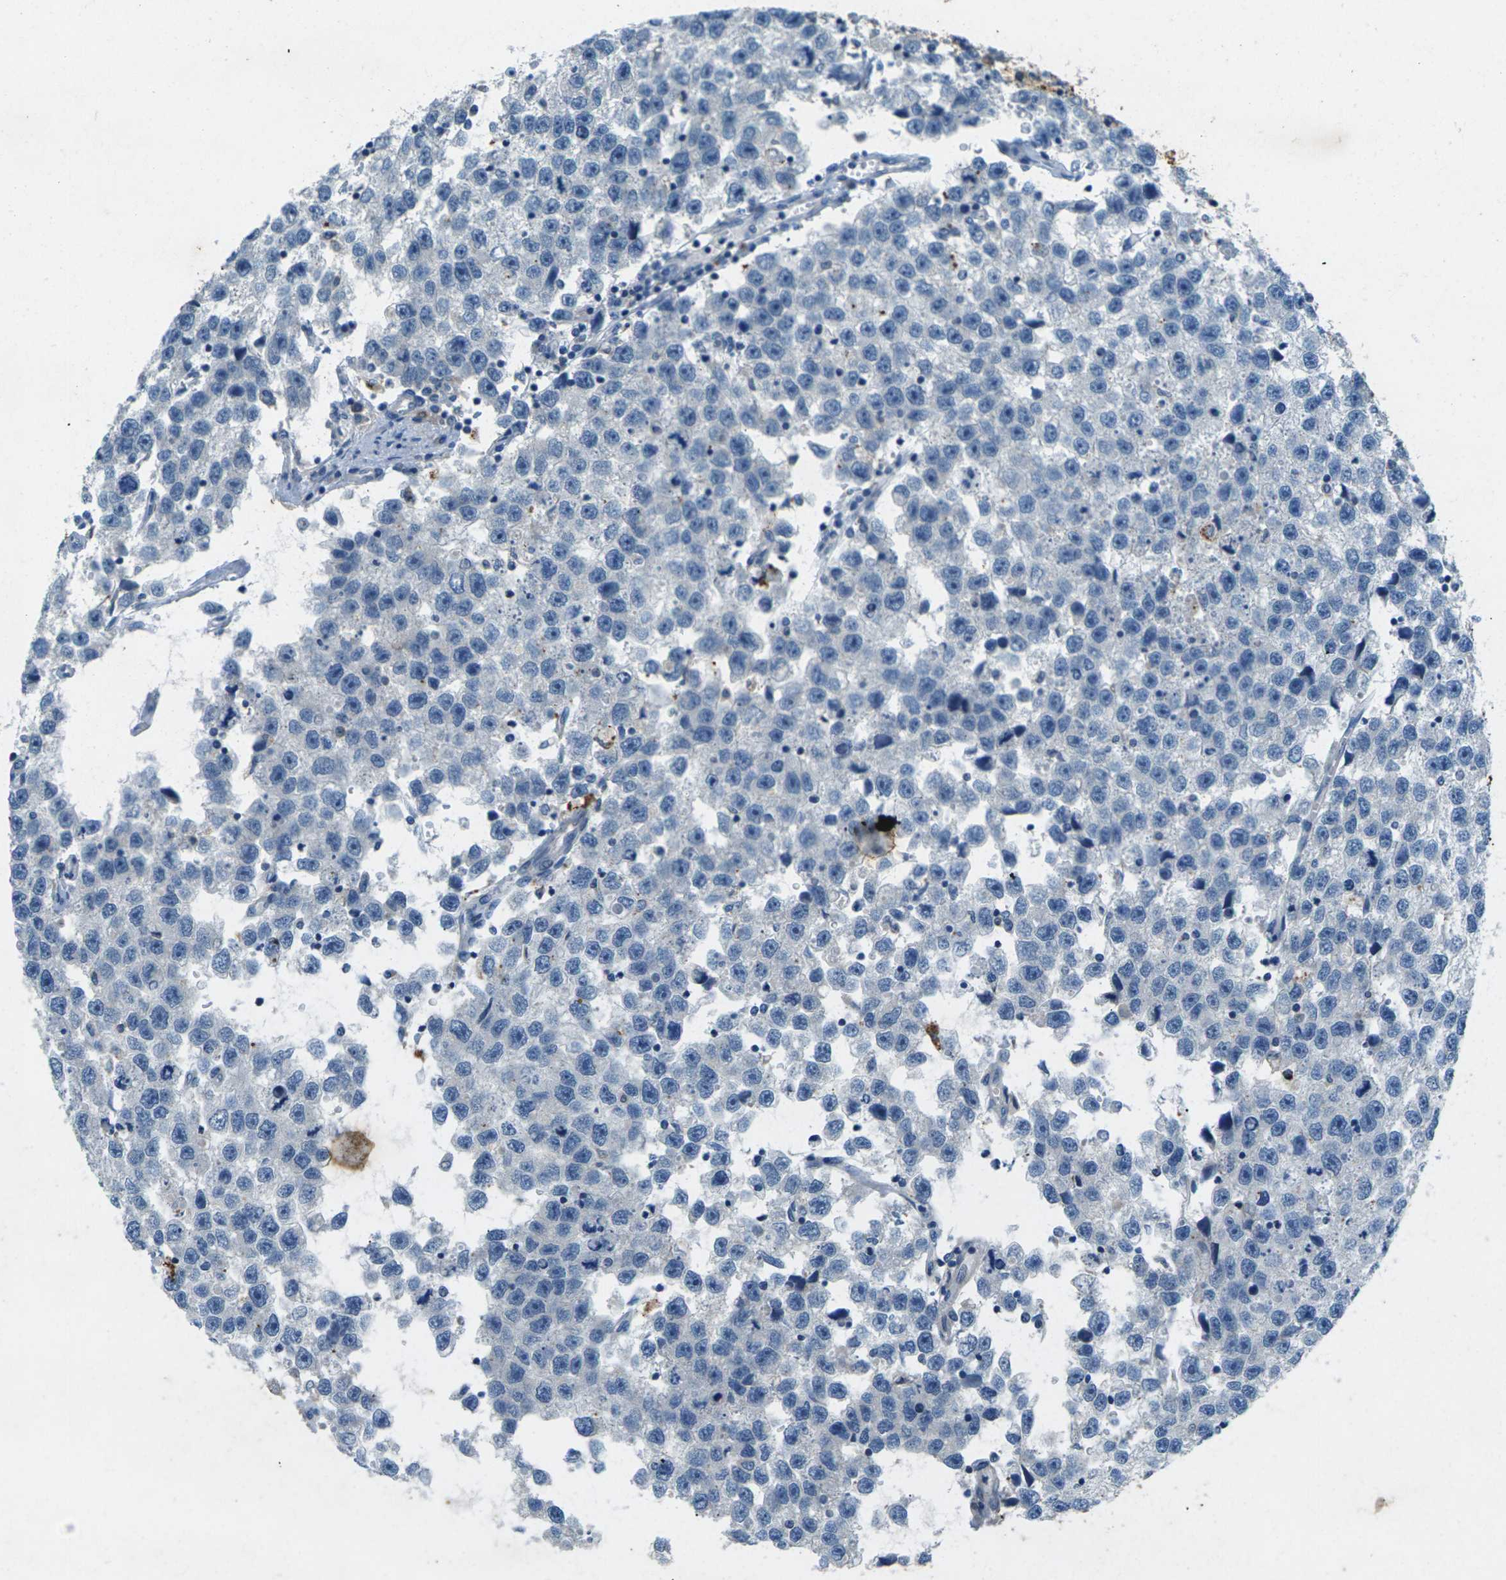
{"staining": {"intensity": "negative", "quantity": "none", "location": "none"}, "tissue": "testis cancer", "cell_type": "Tumor cells", "image_type": "cancer", "snomed": [{"axis": "morphology", "description": "Seminoma, NOS"}, {"axis": "topography", "description": "Testis"}], "caption": "Histopathology image shows no significant protein staining in tumor cells of testis cancer.", "gene": "SIGLEC14", "patient": {"sex": "male", "age": 33}}